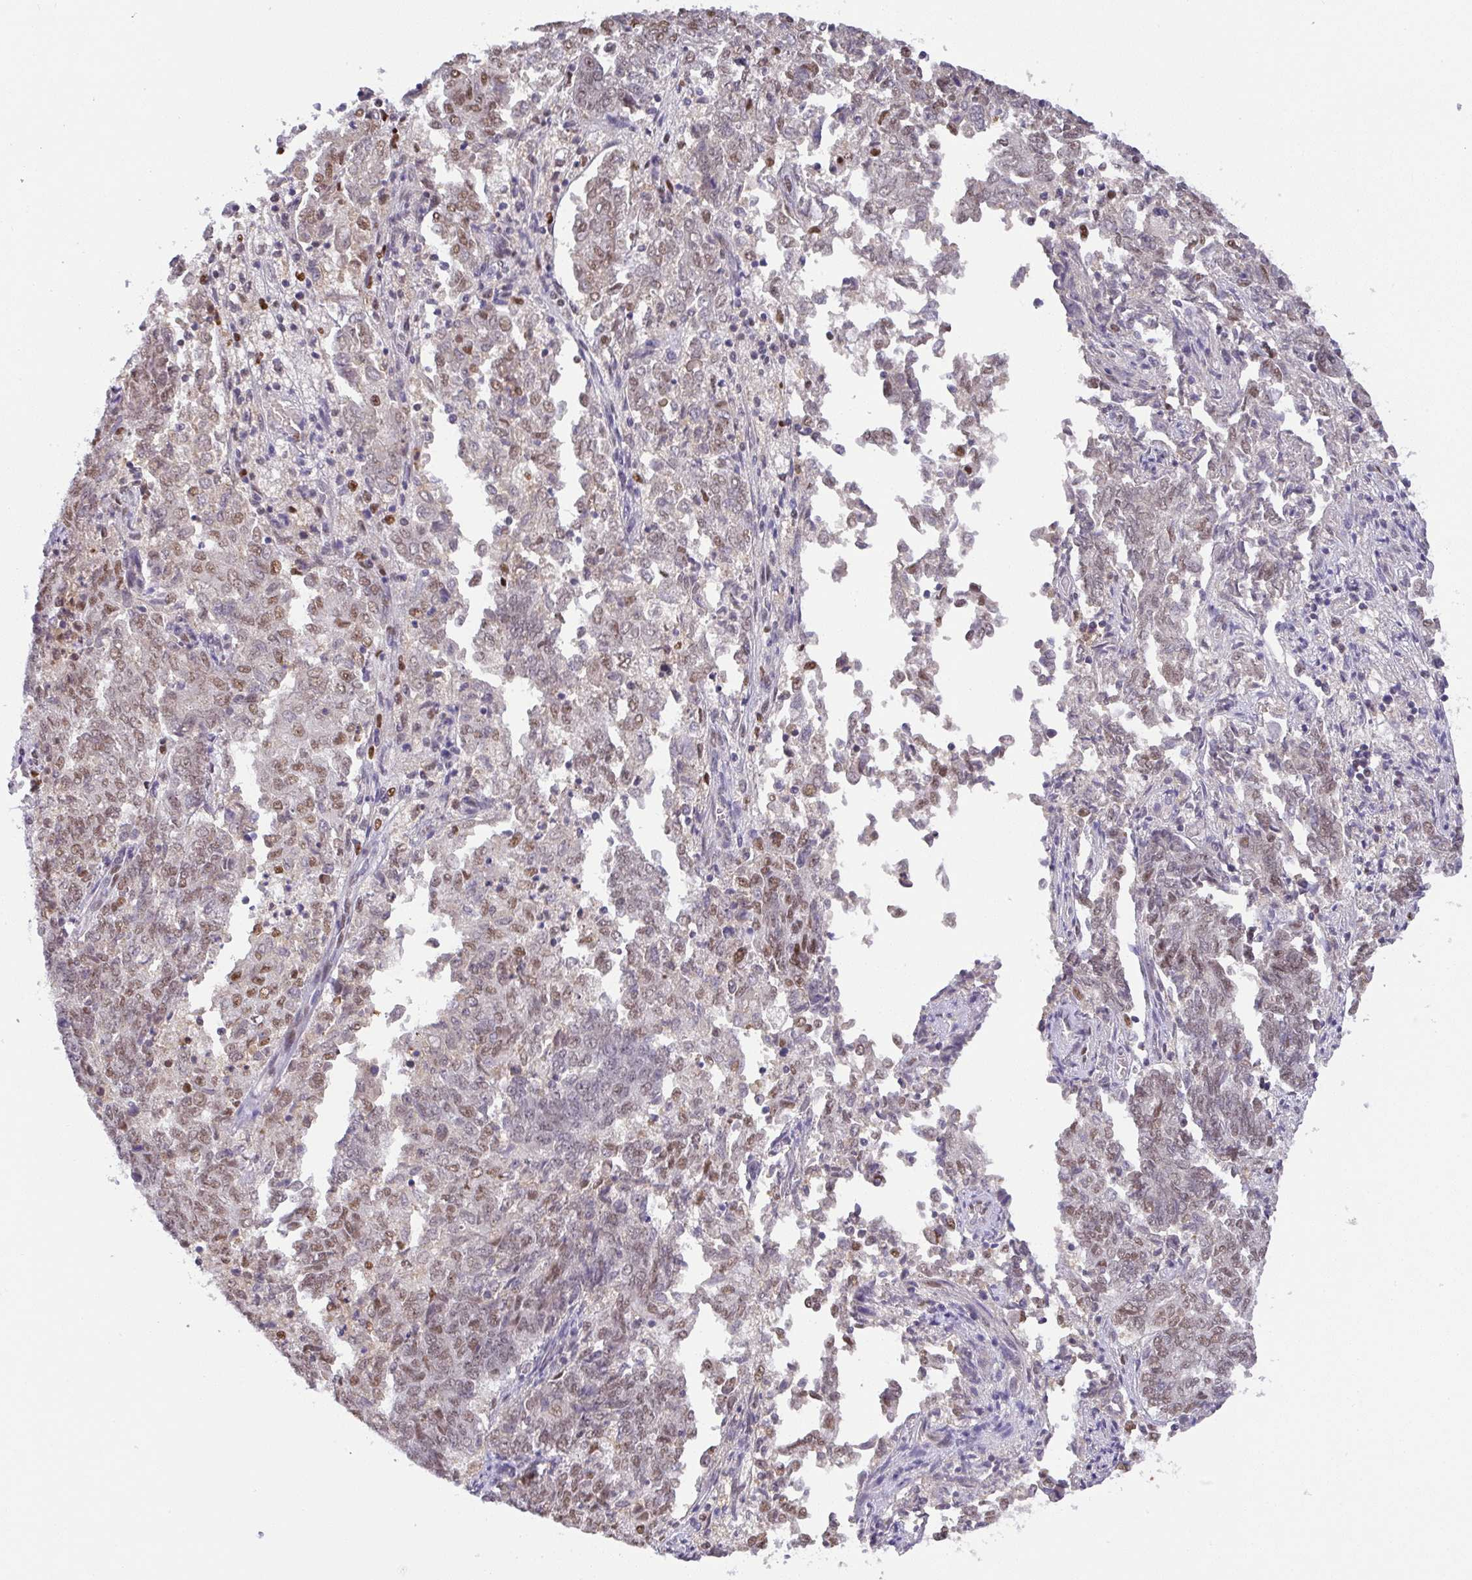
{"staining": {"intensity": "weak", "quantity": ">75%", "location": "nuclear"}, "tissue": "endometrial cancer", "cell_type": "Tumor cells", "image_type": "cancer", "snomed": [{"axis": "morphology", "description": "Adenocarcinoma, NOS"}, {"axis": "topography", "description": "Endometrium"}], "caption": "IHC image of neoplastic tissue: human adenocarcinoma (endometrial) stained using immunohistochemistry (IHC) exhibits low levels of weak protein expression localized specifically in the nuclear of tumor cells, appearing as a nuclear brown color.", "gene": "BBX", "patient": {"sex": "female", "age": 80}}